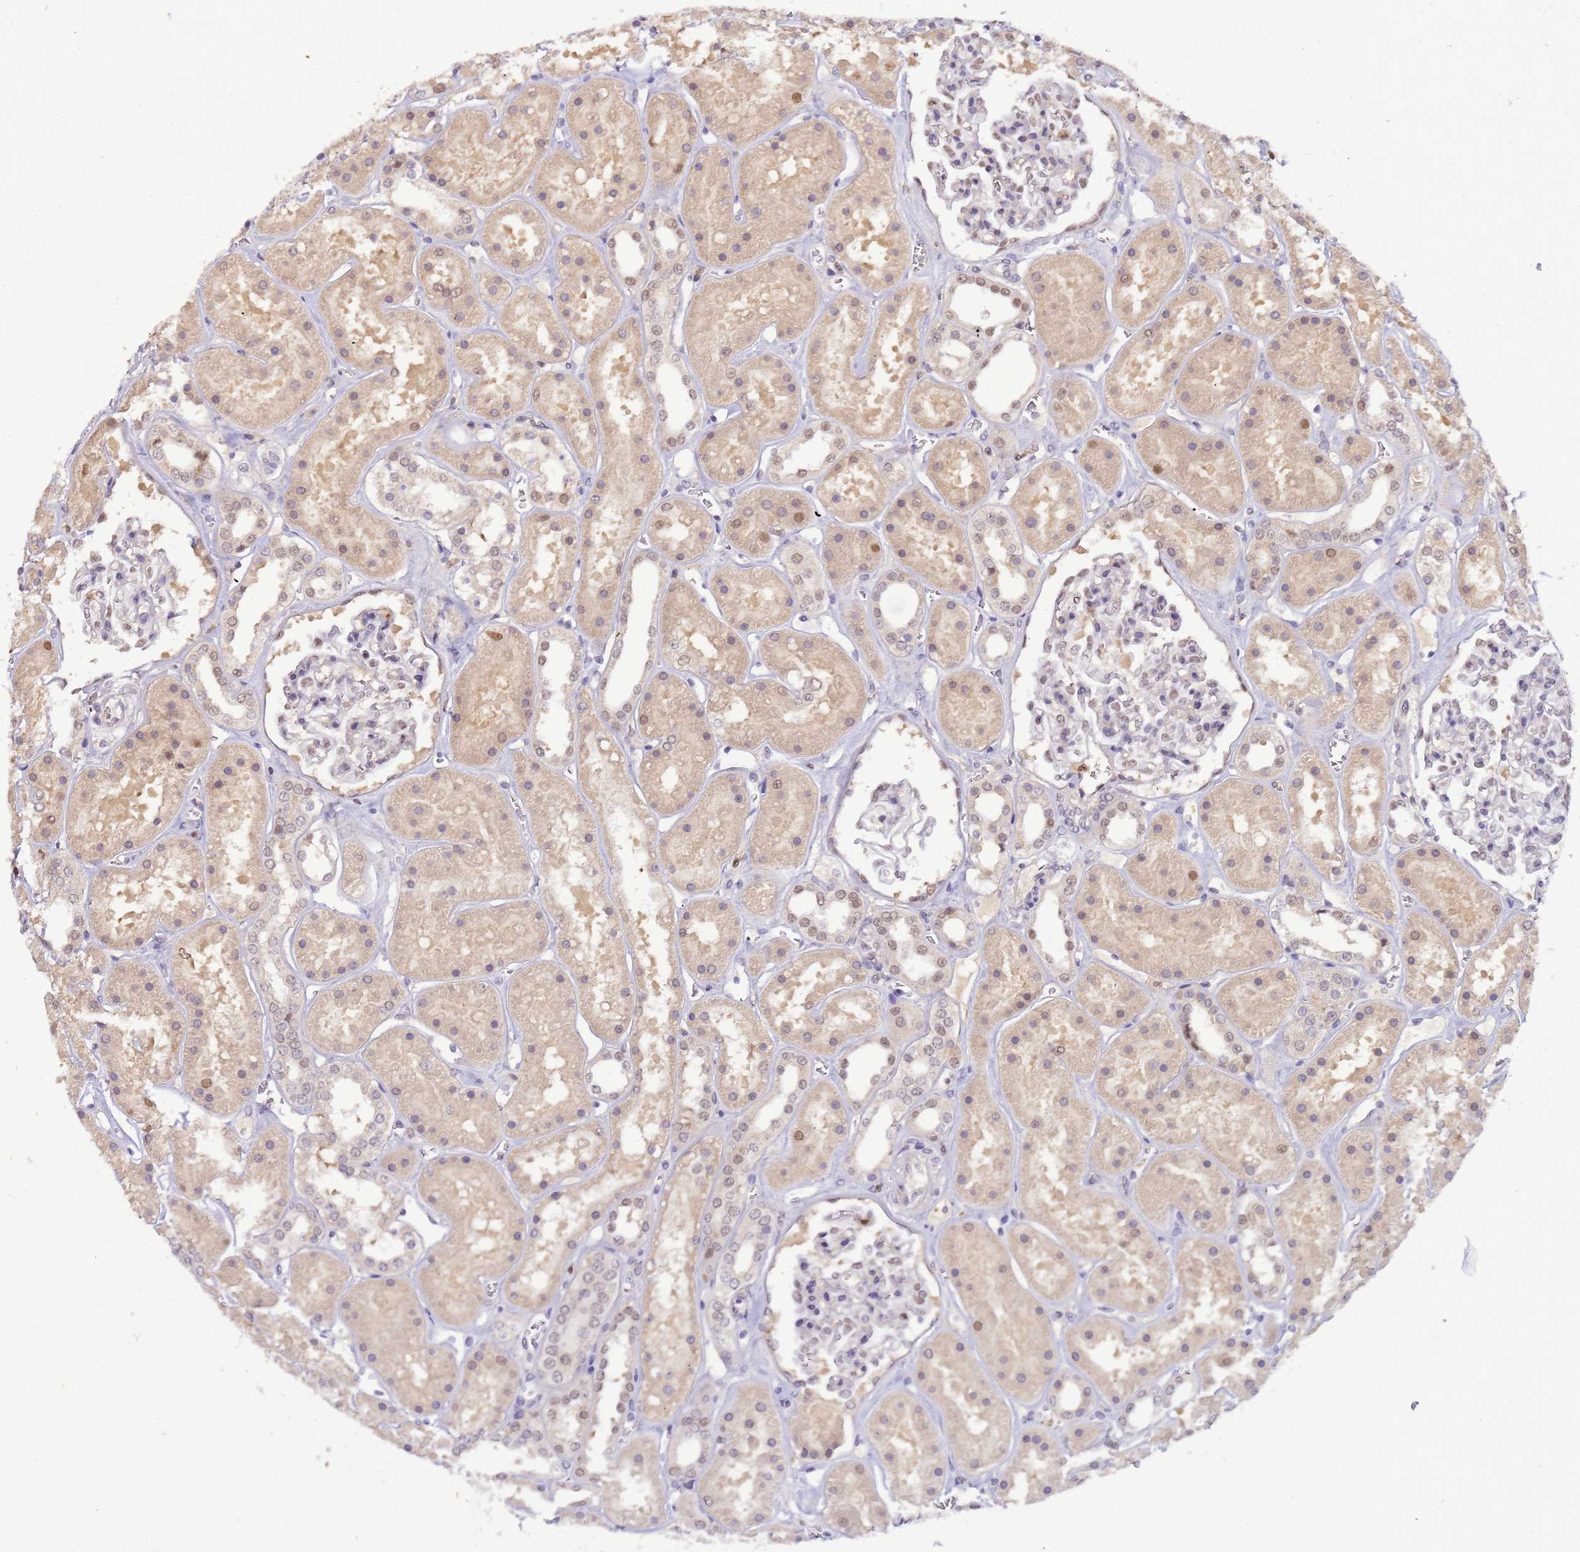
{"staining": {"intensity": "moderate", "quantity": "<25%", "location": "nuclear"}, "tissue": "kidney", "cell_type": "Cells in glomeruli", "image_type": "normal", "snomed": [{"axis": "morphology", "description": "Normal tissue, NOS"}, {"axis": "topography", "description": "Kidney"}], "caption": "Kidney stained with a brown dye shows moderate nuclear positive expression in approximately <25% of cells in glomeruli.", "gene": "CD53", "patient": {"sex": "female", "age": 41}}